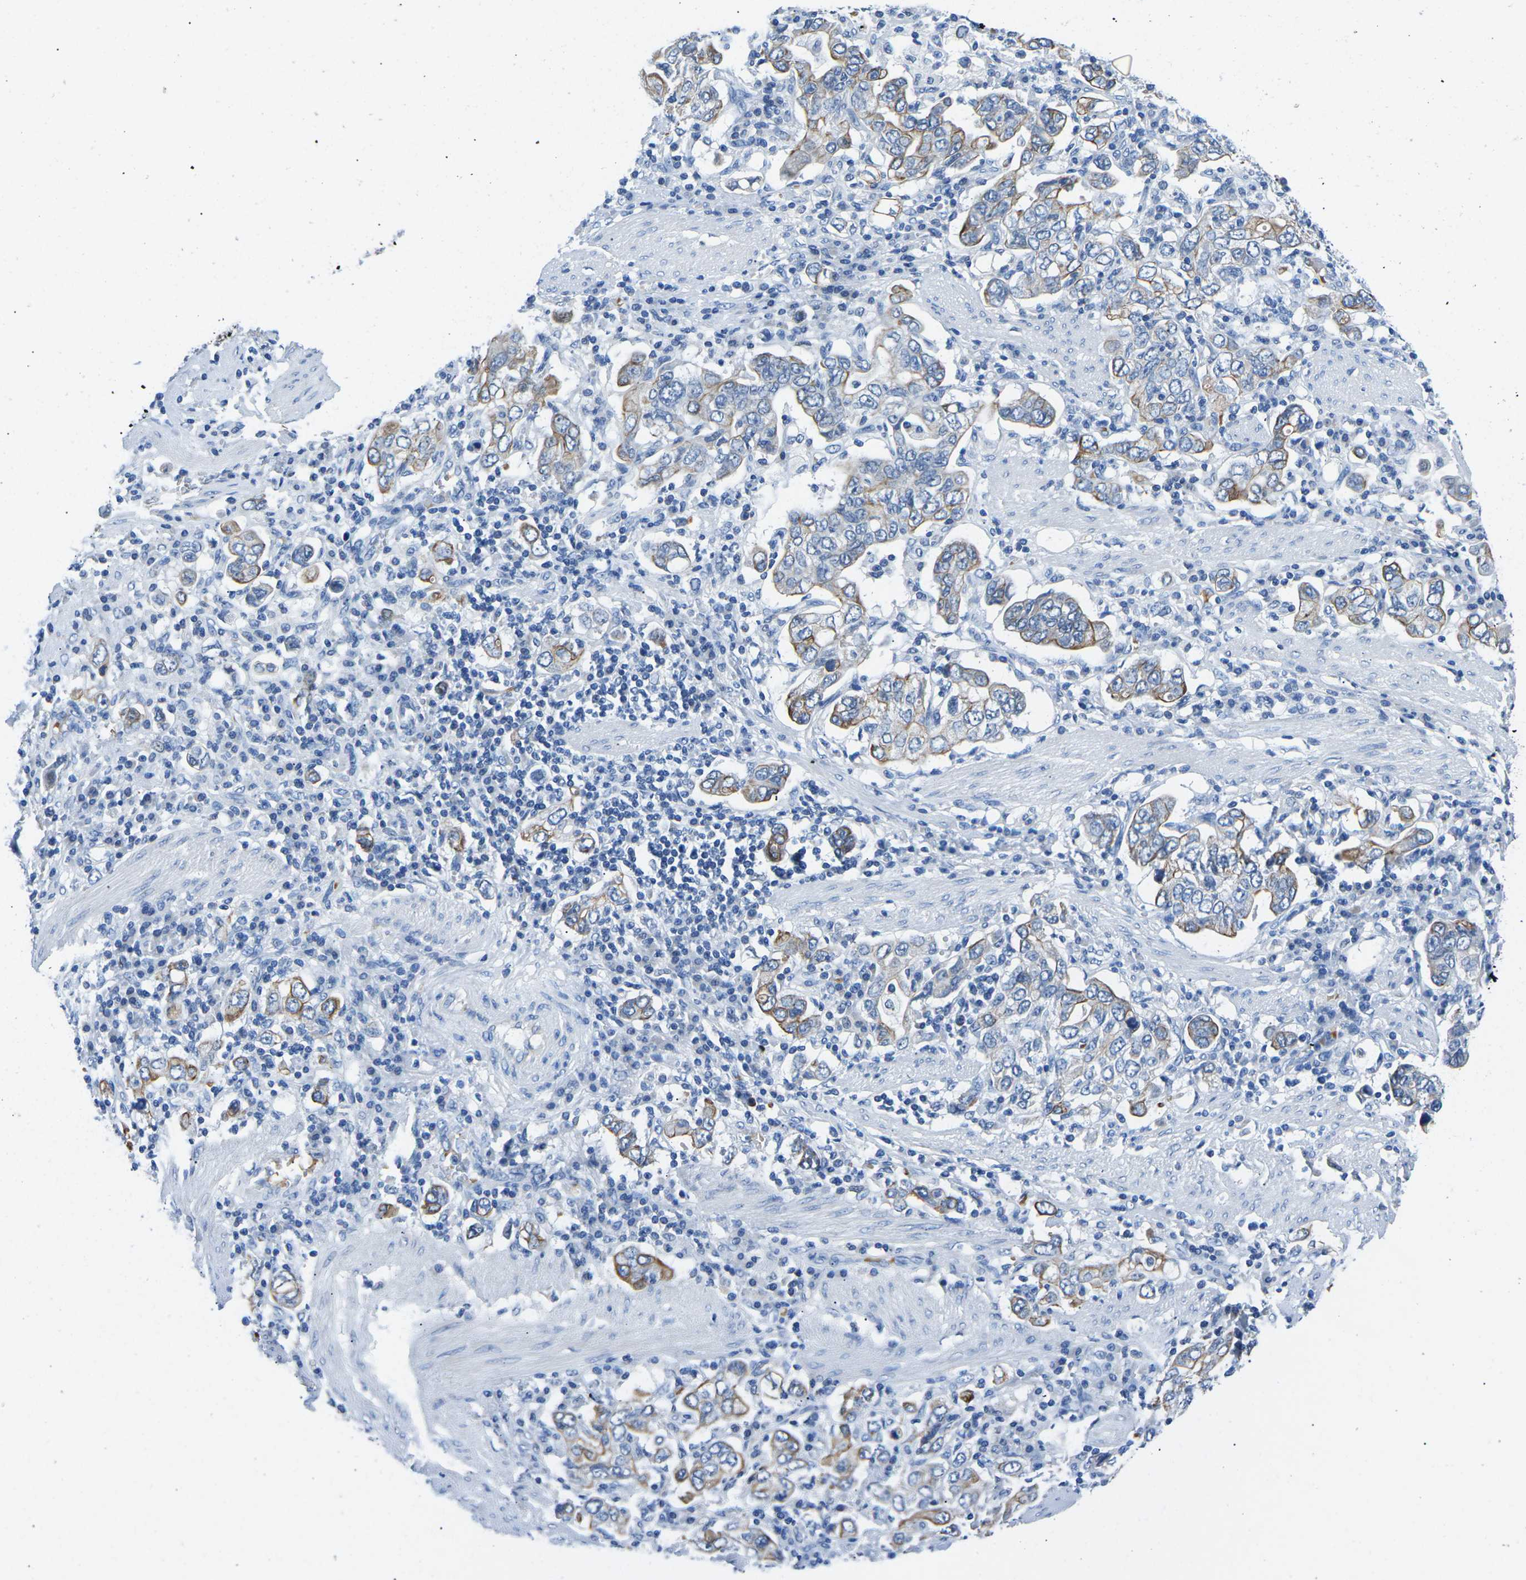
{"staining": {"intensity": "moderate", "quantity": "<25%", "location": "cytoplasmic/membranous"}, "tissue": "stomach cancer", "cell_type": "Tumor cells", "image_type": "cancer", "snomed": [{"axis": "morphology", "description": "Adenocarcinoma, NOS"}, {"axis": "topography", "description": "Stomach, upper"}], "caption": "Protein analysis of stomach cancer tissue reveals moderate cytoplasmic/membranous staining in about <25% of tumor cells.", "gene": "TM6SF1", "patient": {"sex": "male", "age": 62}}